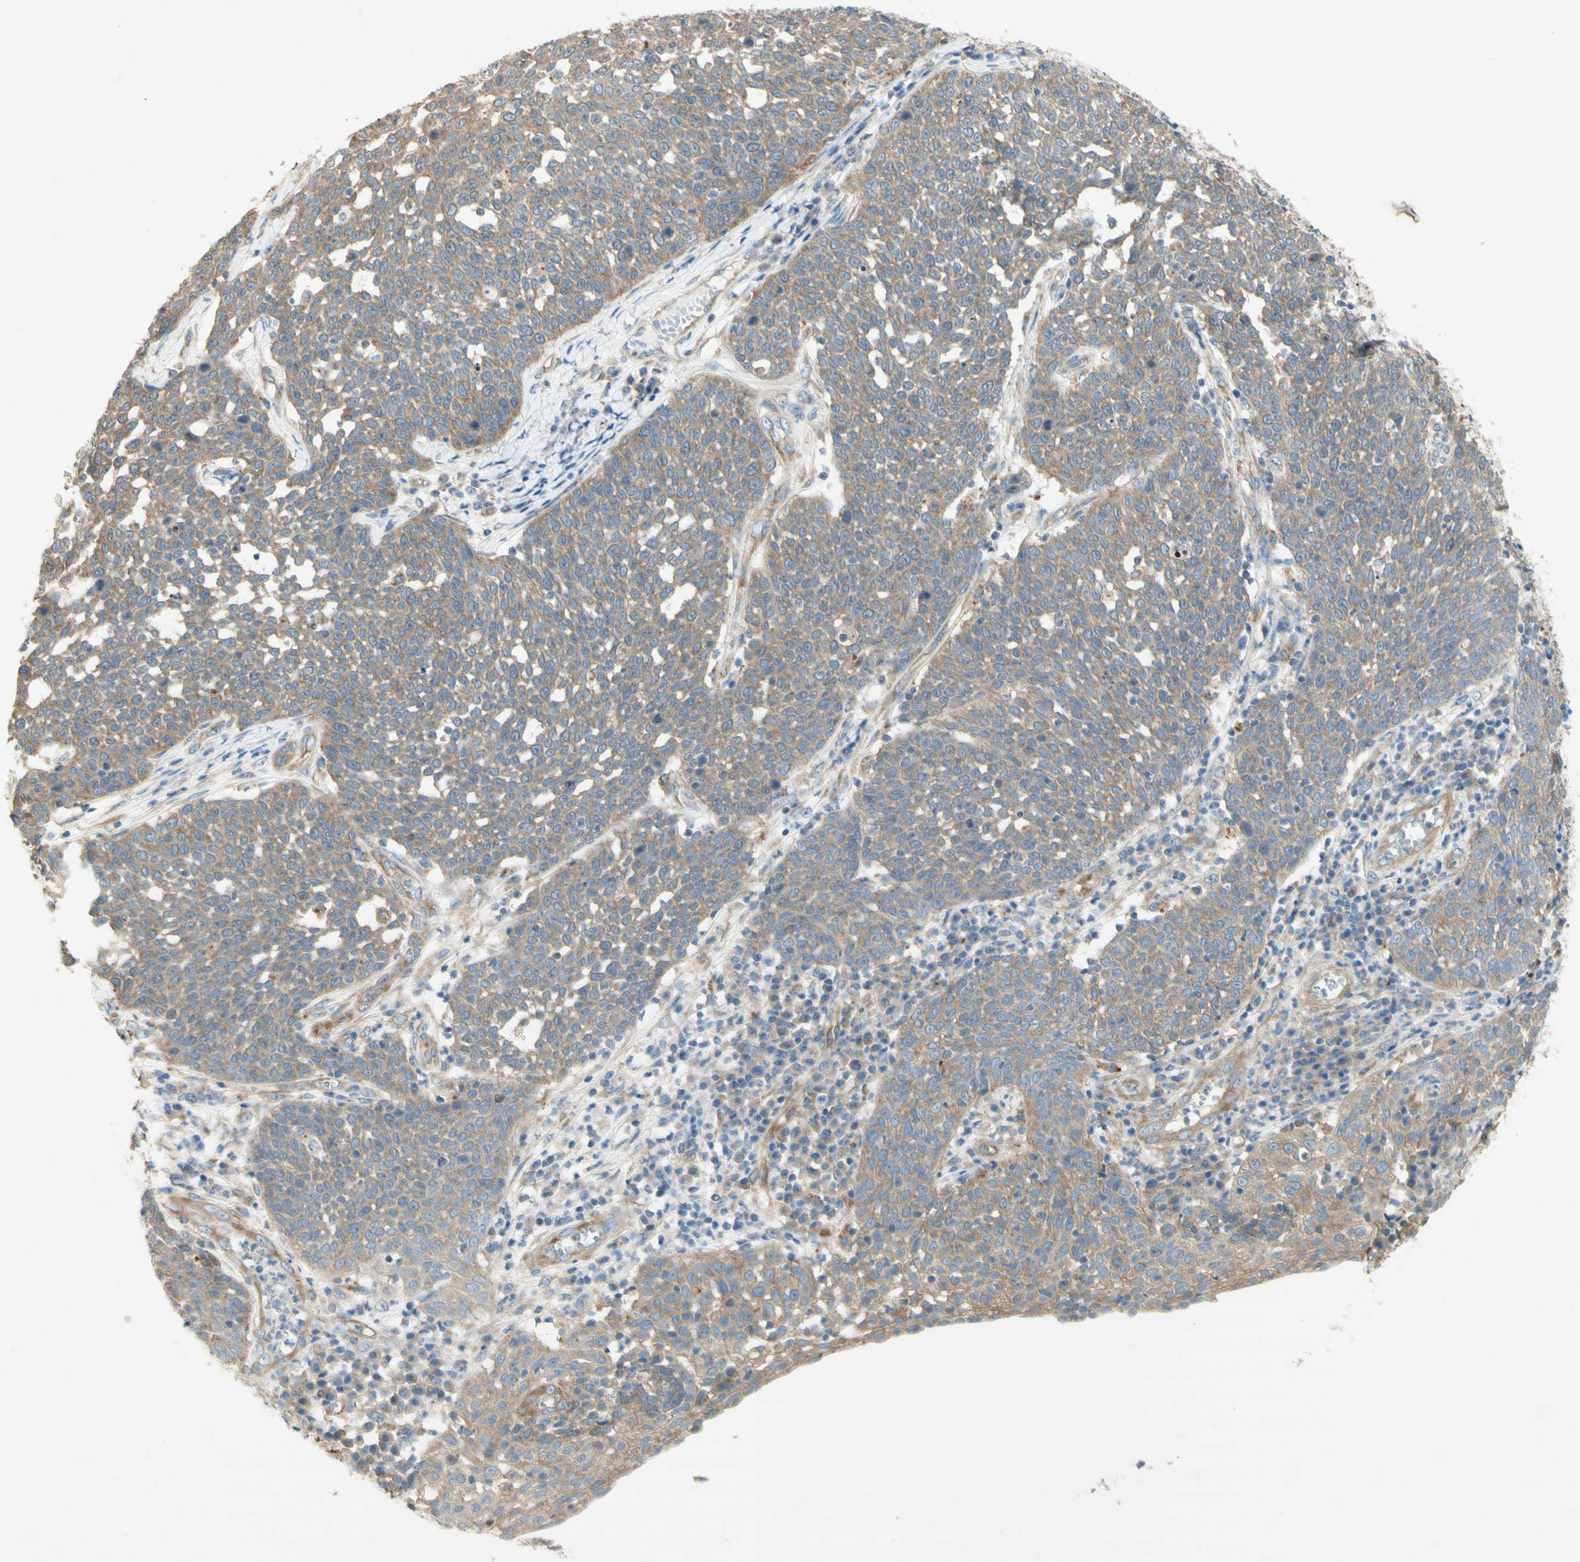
{"staining": {"intensity": "moderate", "quantity": "25%-75%", "location": "cytoplasmic/membranous"}, "tissue": "cervical cancer", "cell_type": "Tumor cells", "image_type": "cancer", "snomed": [{"axis": "morphology", "description": "Squamous cell carcinoma, NOS"}, {"axis": "topography", "description": "Cervix"}], "caption": "Immunohistochemistry (DAB (3,3'-diaminobenzidine)) staining of cervical squamous cell carcinoma shows moderate cytoplasmic/membranous protein staining in about 25%-75% of tumor cells.", "gene": "DYNC1H1", "patient": {"sex": "female", "age": 34}}